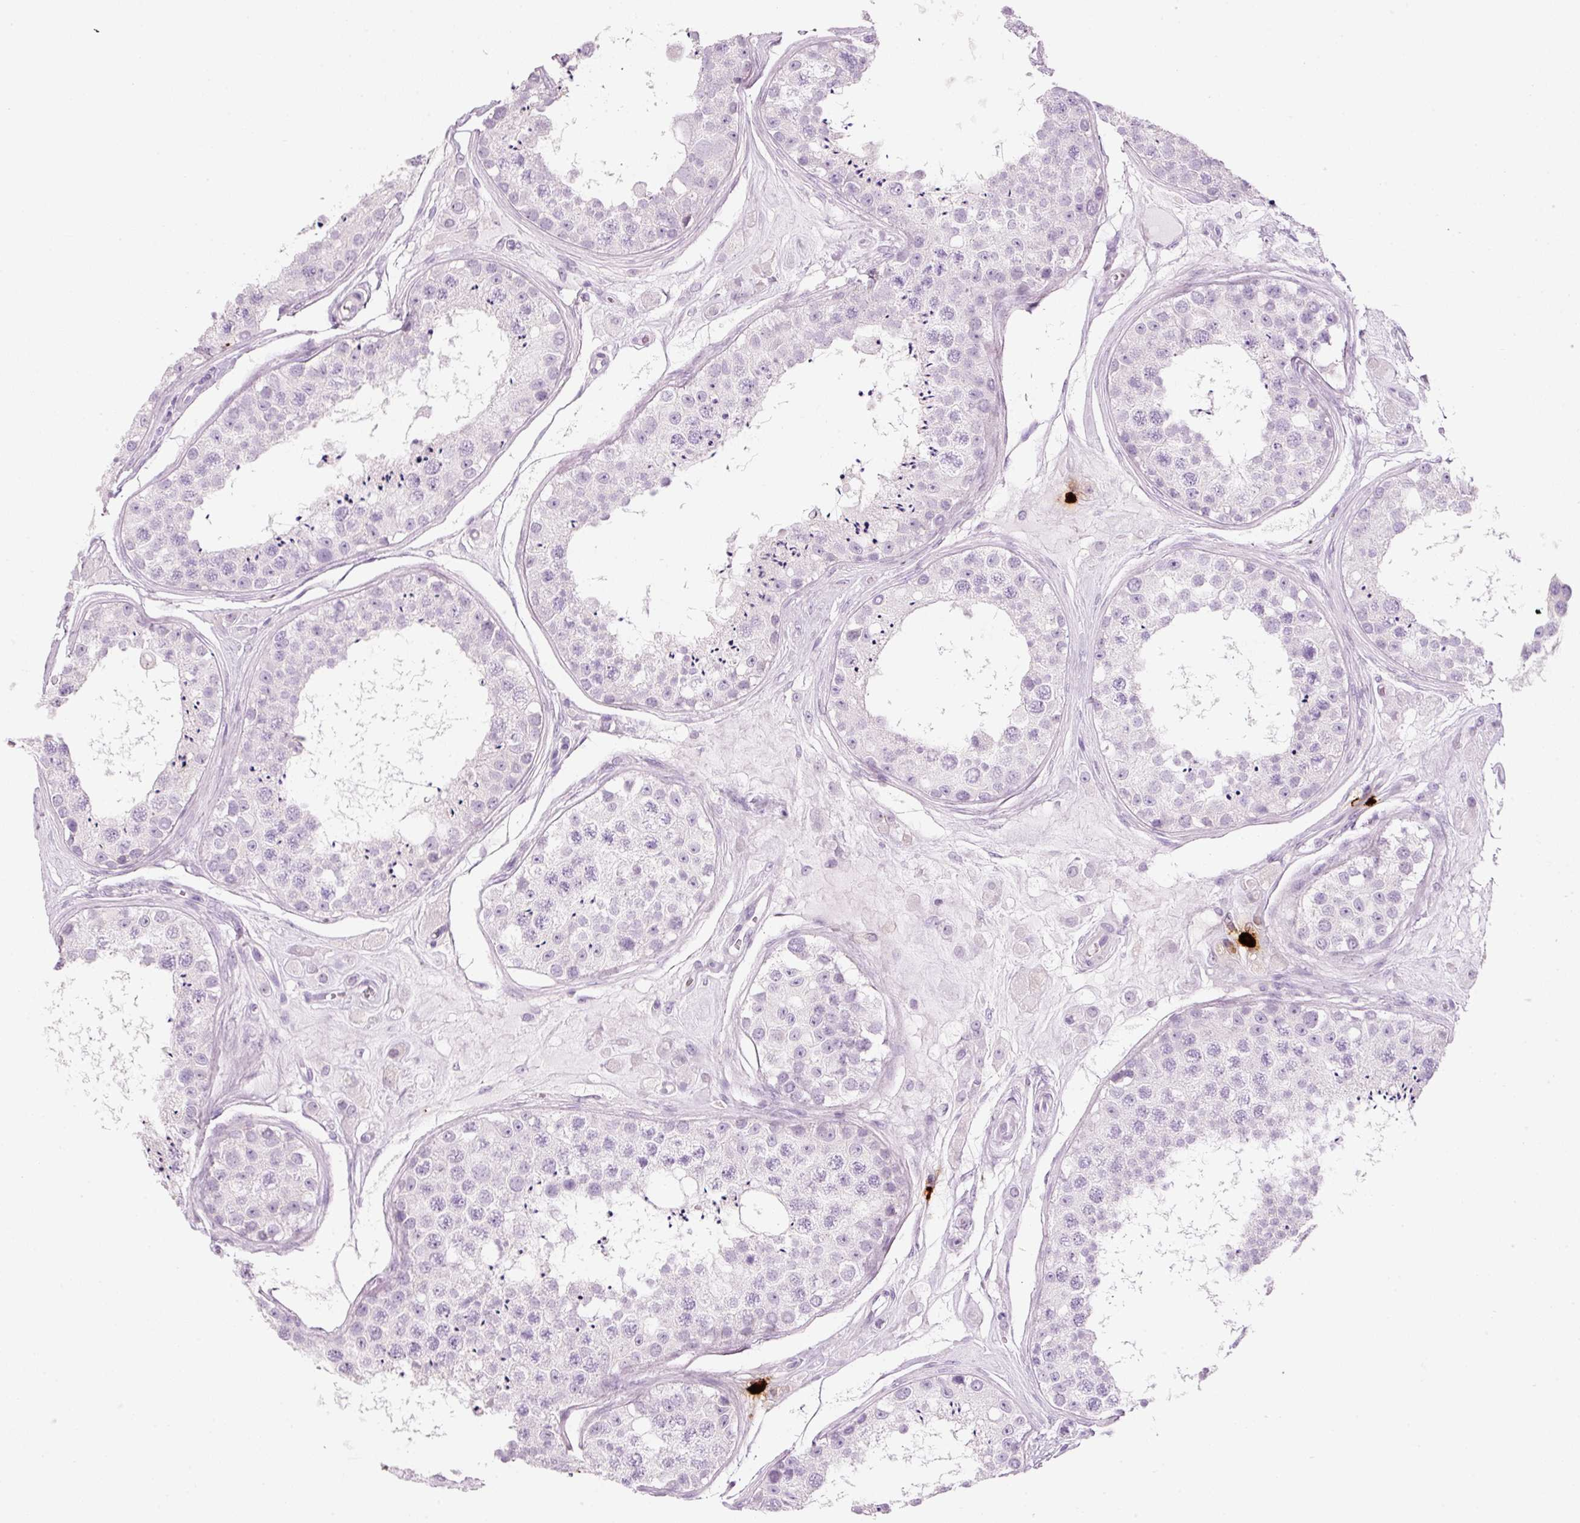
{"staining": {"intensity": "negative", "quantity": "none", "location": "none"}, "tissue": "testis", "cell_type": "Cells in seminiferous ducts", "image_type": "normal", "snomed": [{"axis": "morphology", "description": "Normal tissue, NOS"}, {"axis": "topography", "description": "Testis"}], "caption": "A high-resolution micrograph shows immunohistochemistry (IHC) staining of benign testis, which displays no significant positivity in cells in seminiferous ducts.", "gene": "CMA1", "patient": {"sex": "male", "age": 25}}